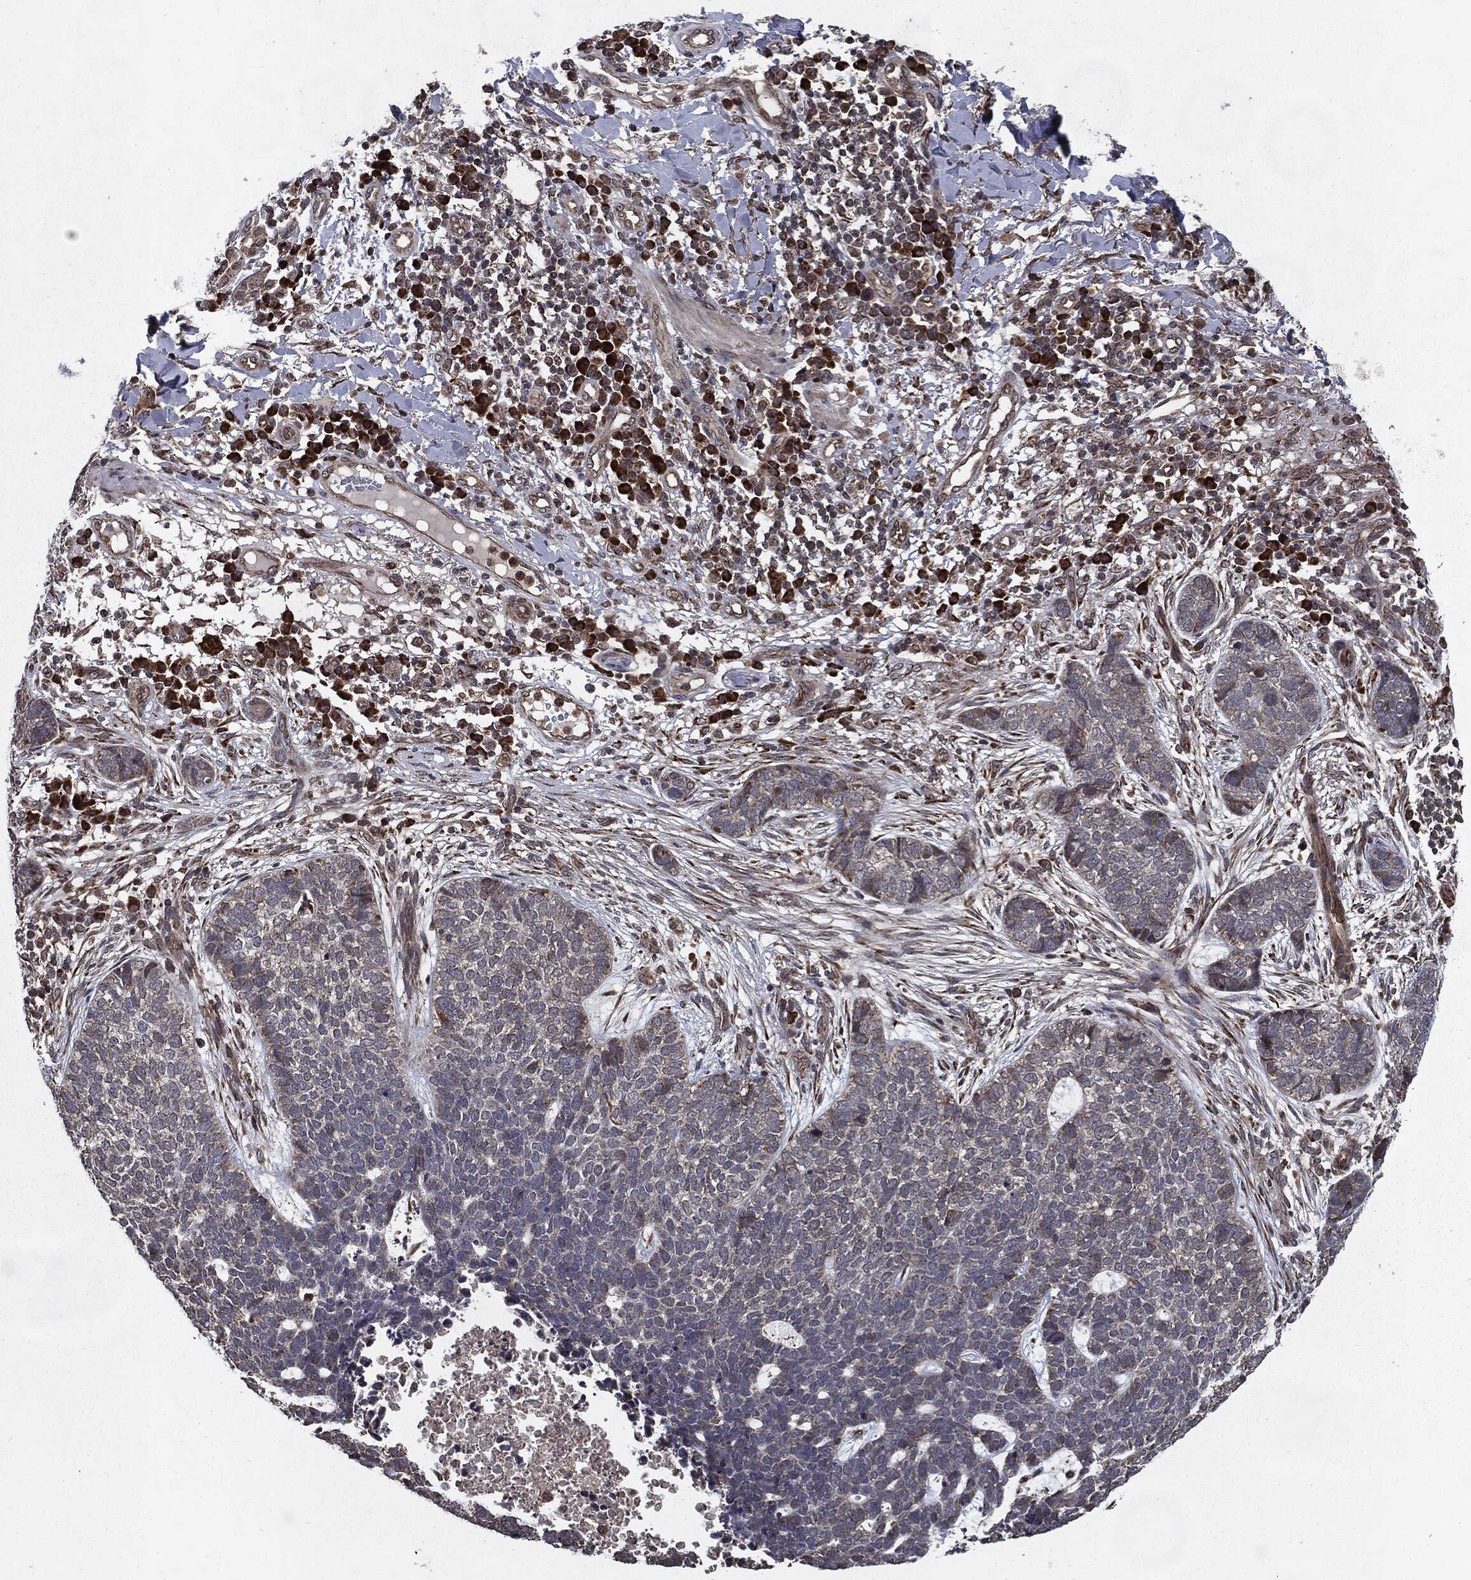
{"staining": {"intensity": "negative", "quantity": "none", "location": "none"}, "tissue": "skin cancer", "cell_type": "Tumor cells", "image_type": "cancer", "snomed": [{"axis": "morphology", "description": "Squamous cell carcinoma, NOS"}, {"axis": "topography", "description": "Skin"}], "caption": "Skin cancer stained for a protein using immunohistochemistry (IHC) displays no positivity tumor cells.", "gene": "HDAC5", "patient": {"sex": "male", "age": 88}}